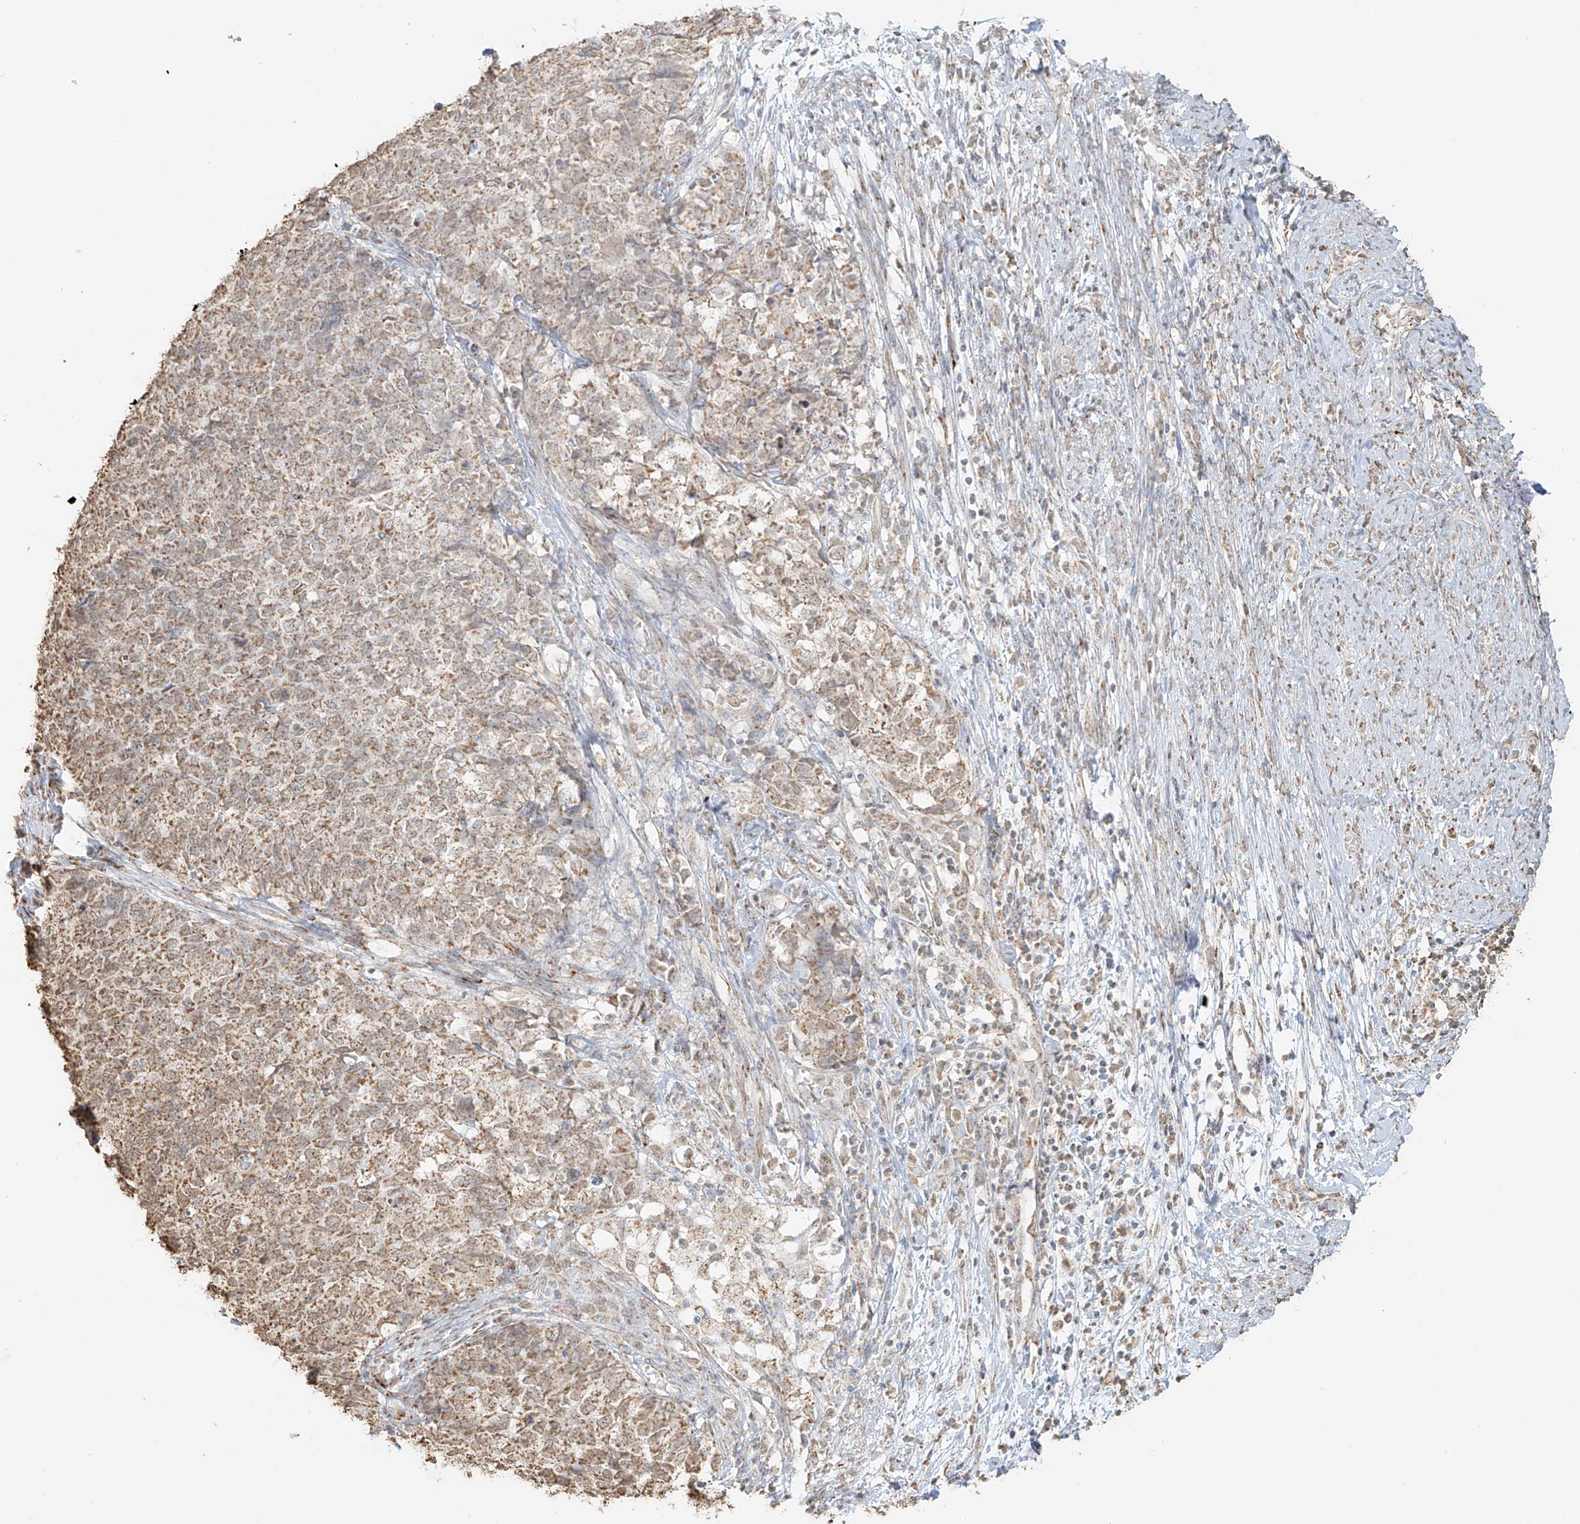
{"staining": {"intensity": "moderate", "quantity": ">75%", "location": "cytoplasmic/membranous"}, "tissue": "cervical cancer", "cell_type": "Tumor cells", "image_type": "cancer", "snomed": [{"axis": "morphology", "description": "Squamous cell carcinoma, NOS"}, {"axis": "topography", "description": "Cervix"}], "caption": "This histopathology image exhibits immunohistochemistry staining of human cervical cancer, with medium moderate cytoplasmic/membranous expression in about >75% of tumor cells.", "gene": "MIPEP", "patient": {"sex": "female", "age": 63}}